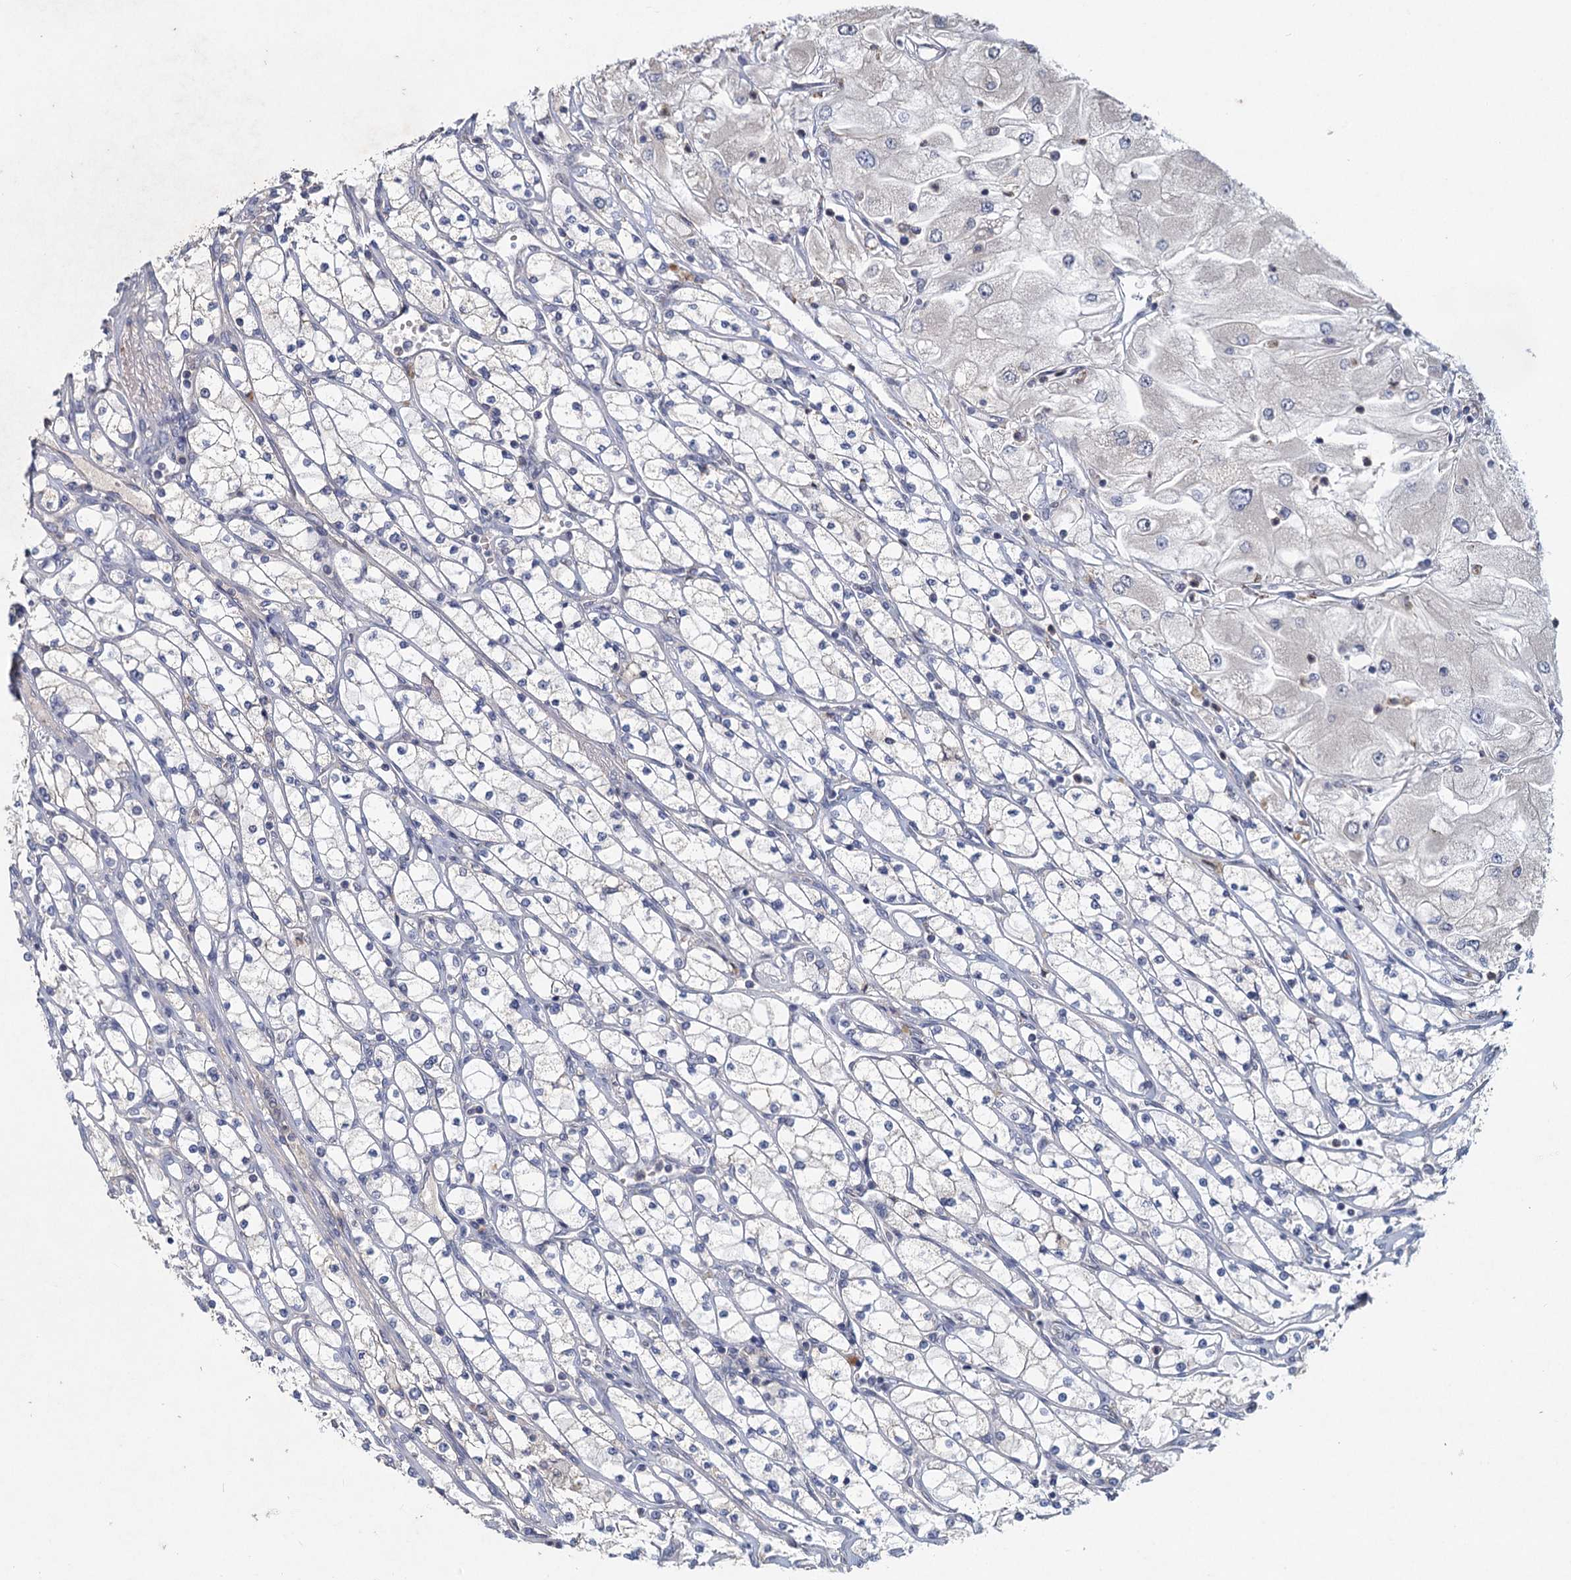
{"staining": {"intensity": "negative", "quantity": "none", "location": "none"}, "tissue": "renal cancer", "cell_type": "Tumor cells", "image_type": "cancer", "snomed": [{"axis": "morphology", "description": "Adenocarcinoma, NOS"}, {"axis": "topography", "description": "Kidney"}], "caption": "Tumor cells show no significant positivity in renal cancer (adenocarcinoma). (DAB (3,3'-diaminobenzidine) immunohistochemistry (IHC) visualized using brightfield microscopy, high magnification).", "gene": "HES2", "patient": {"sex": "male", "age": 80}}